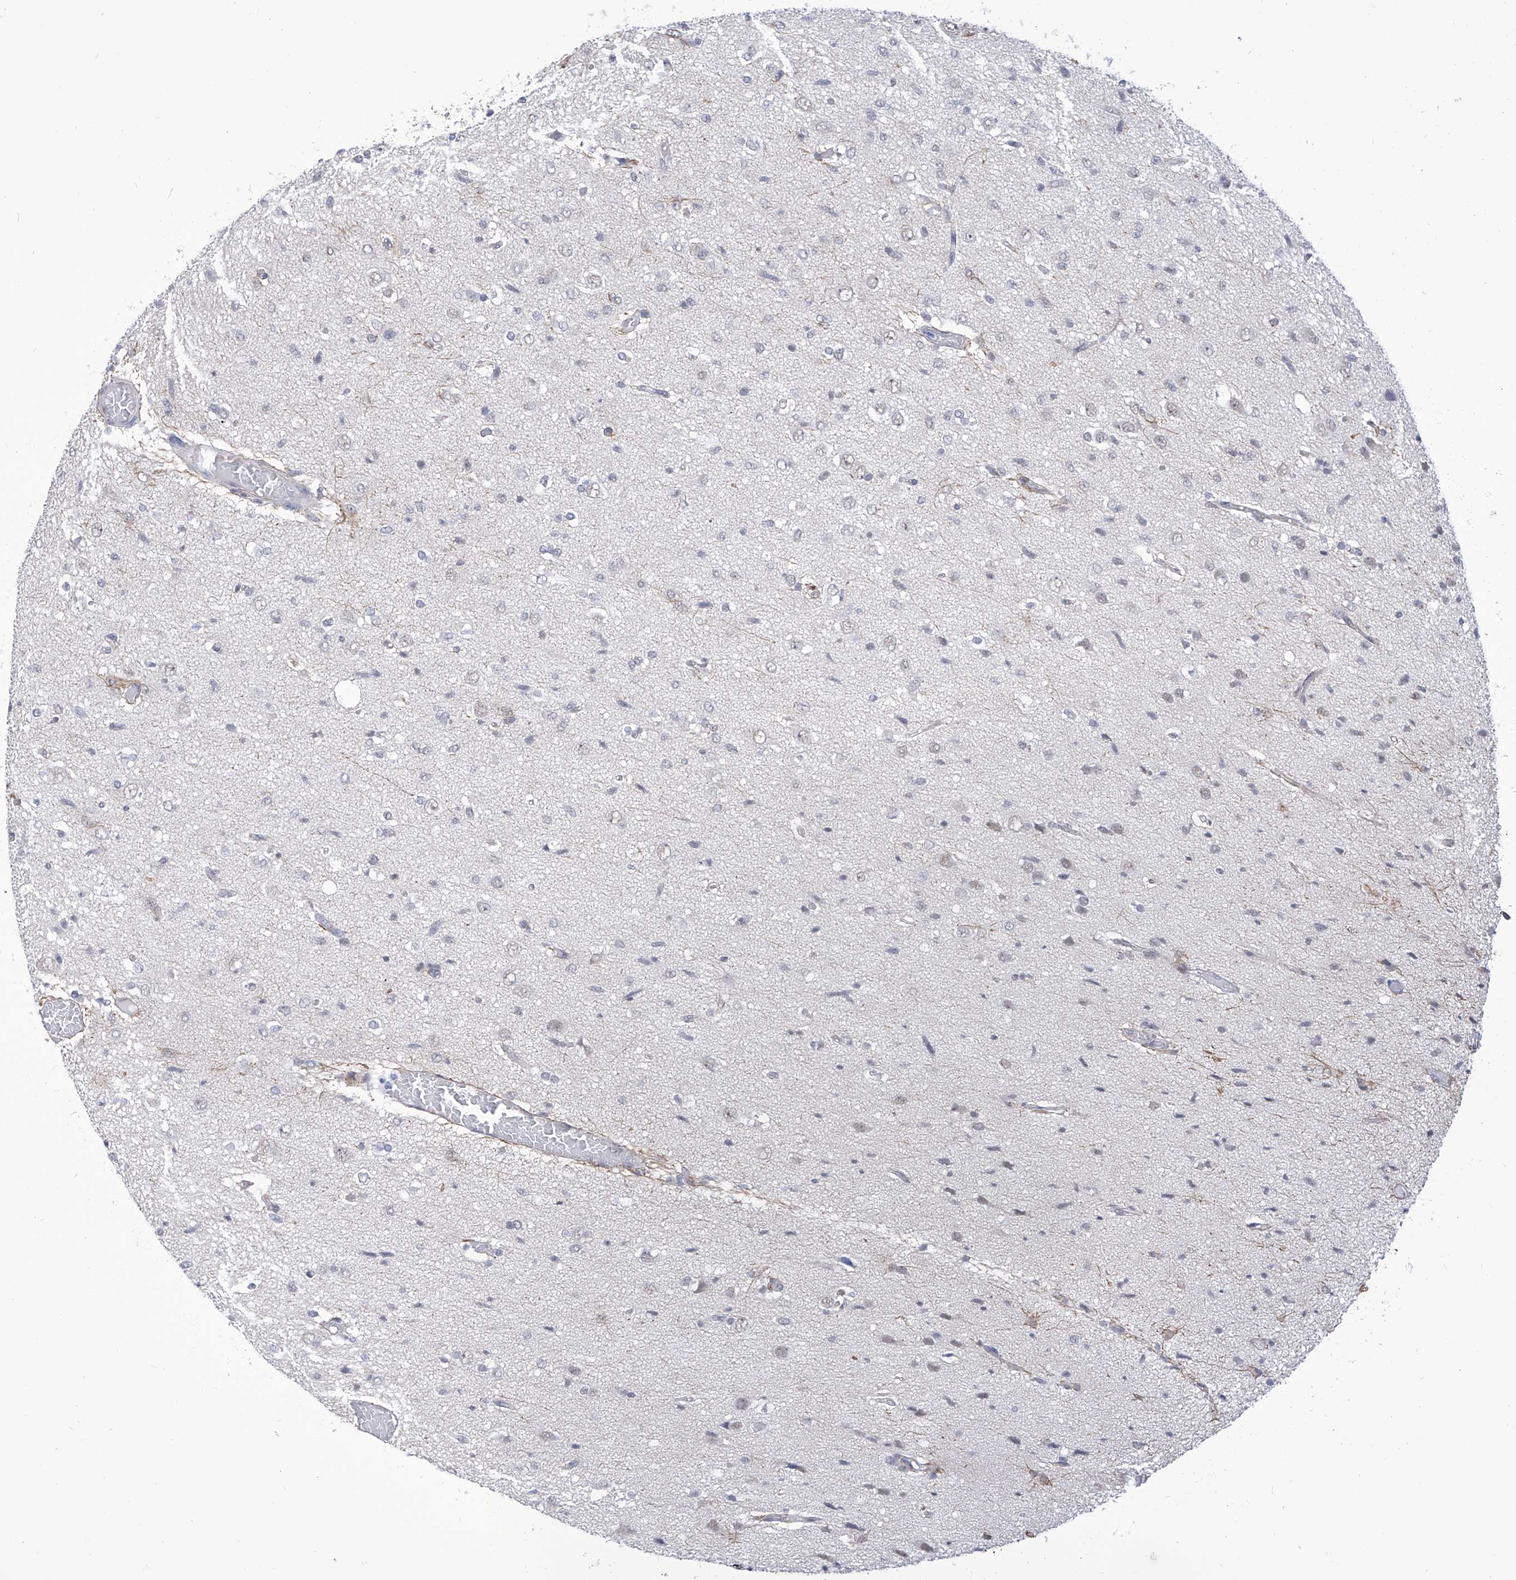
{"staining": {"intensity": "negative", "quantity": "none", "location": "none"}, "tissue": "glioma", "cell_type": "Tumor cells", "image_type": "cancer", "snomed": [{"axis": "morphology", "description": "Glioma, malignant, High grade"}, {"axis": "topography", "description": "Brain"}], "caption": "Human glioma stained for a protein using IHC reveals no expression in tumor cells.", "gene": "SART1", "patient": {"sex": "female", "age": 59}}